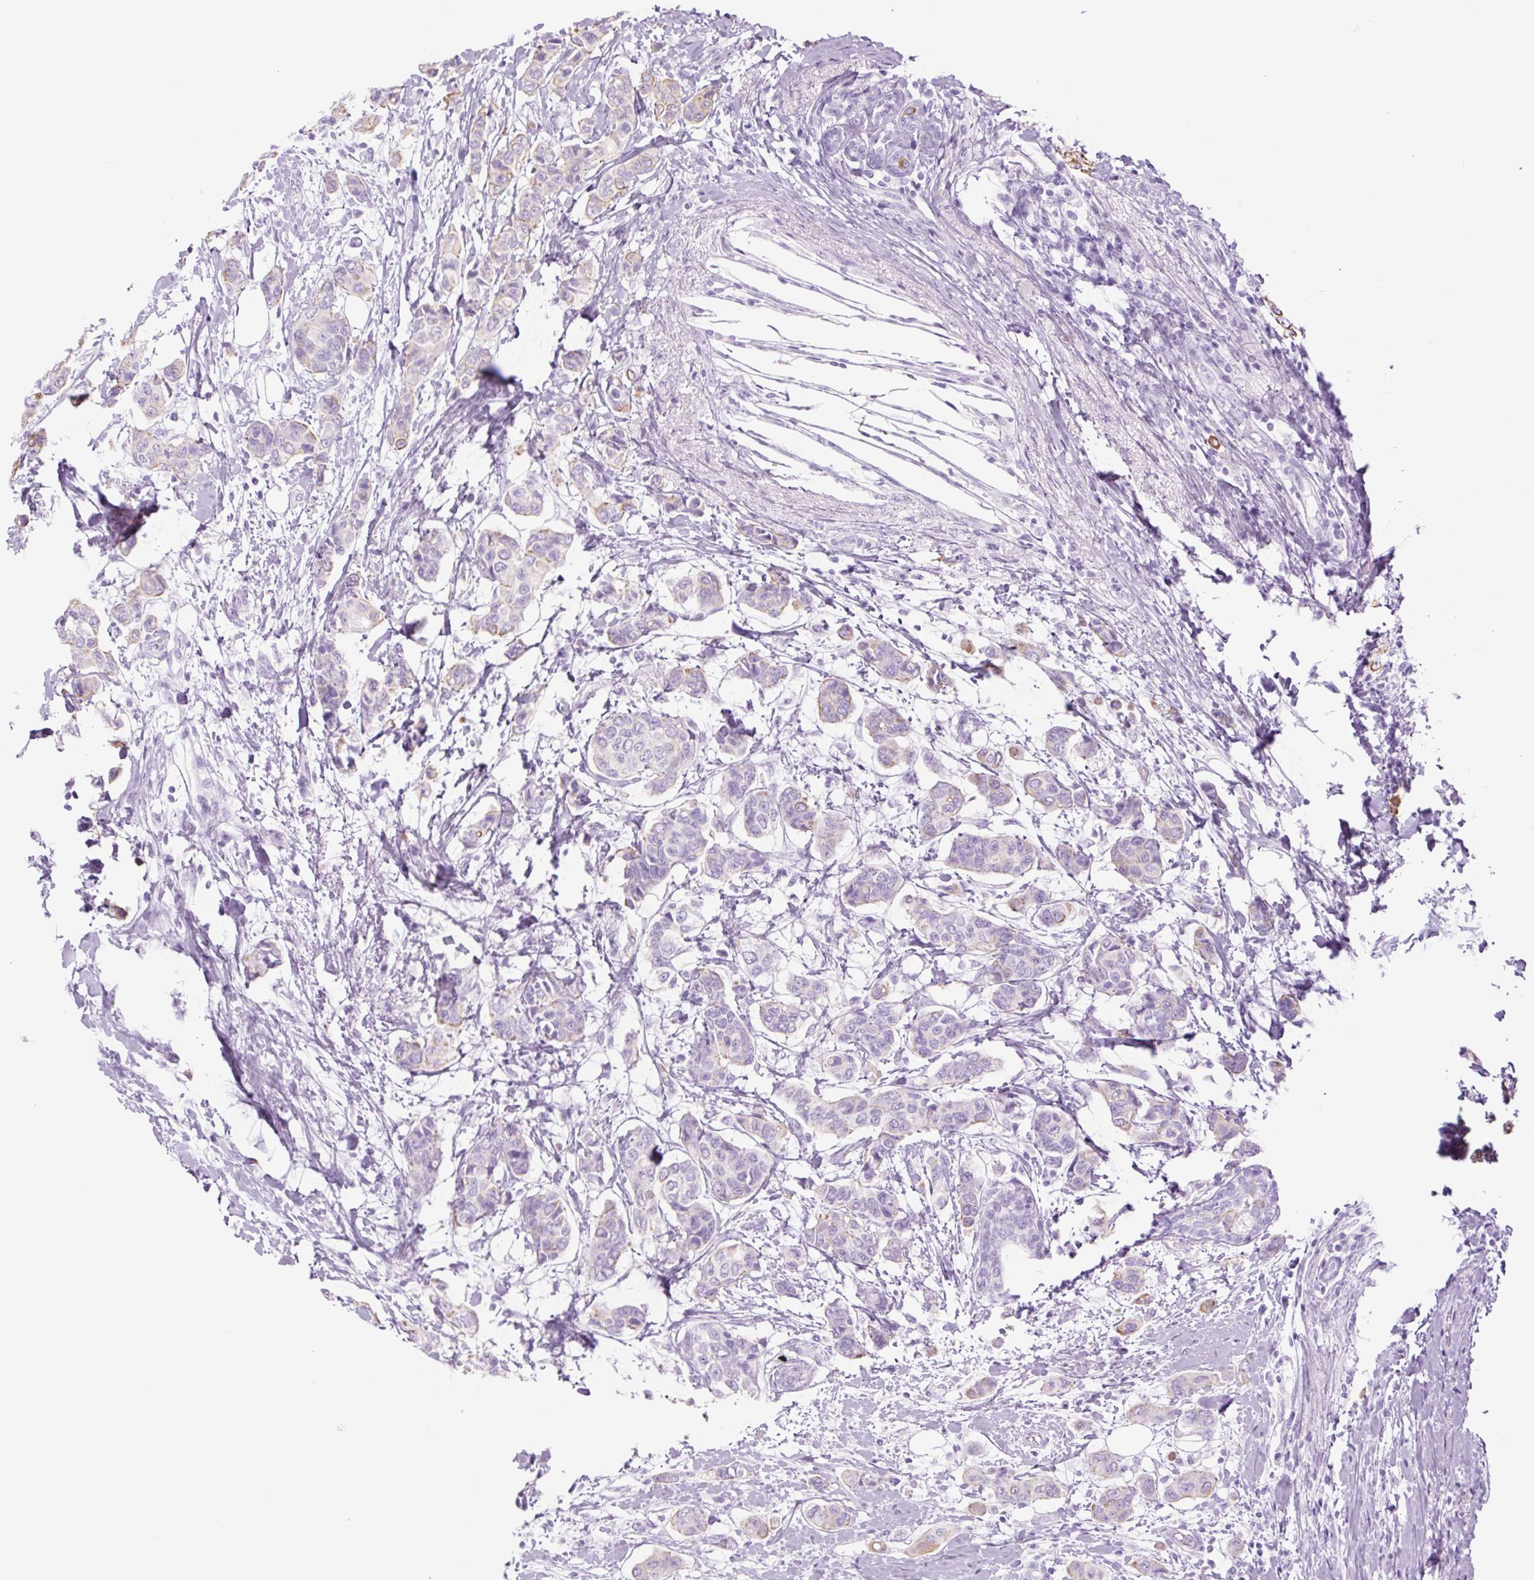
{"staining": {"intensity": "weak", "quantity": "<25%", "location": "cytoplasmic/membranous"}, "tissue": "breast cancer", "cell_type": "Tumor cells", "image_type": "cancer", "snomed": [{"axis": "morphology", "description": "Lobular carcinoma"}, {"axis": "topography", "description": "Breast"}], "caption": "Immunohistochemical staining of human breast cancer displays no significant staining in tumor cells. The staining is performed using DAB brown chromogen with nuclei counter-stained in using hematoxylin.", "gene": "TFF2", "patient": {"sex": "female", "age": 51}}